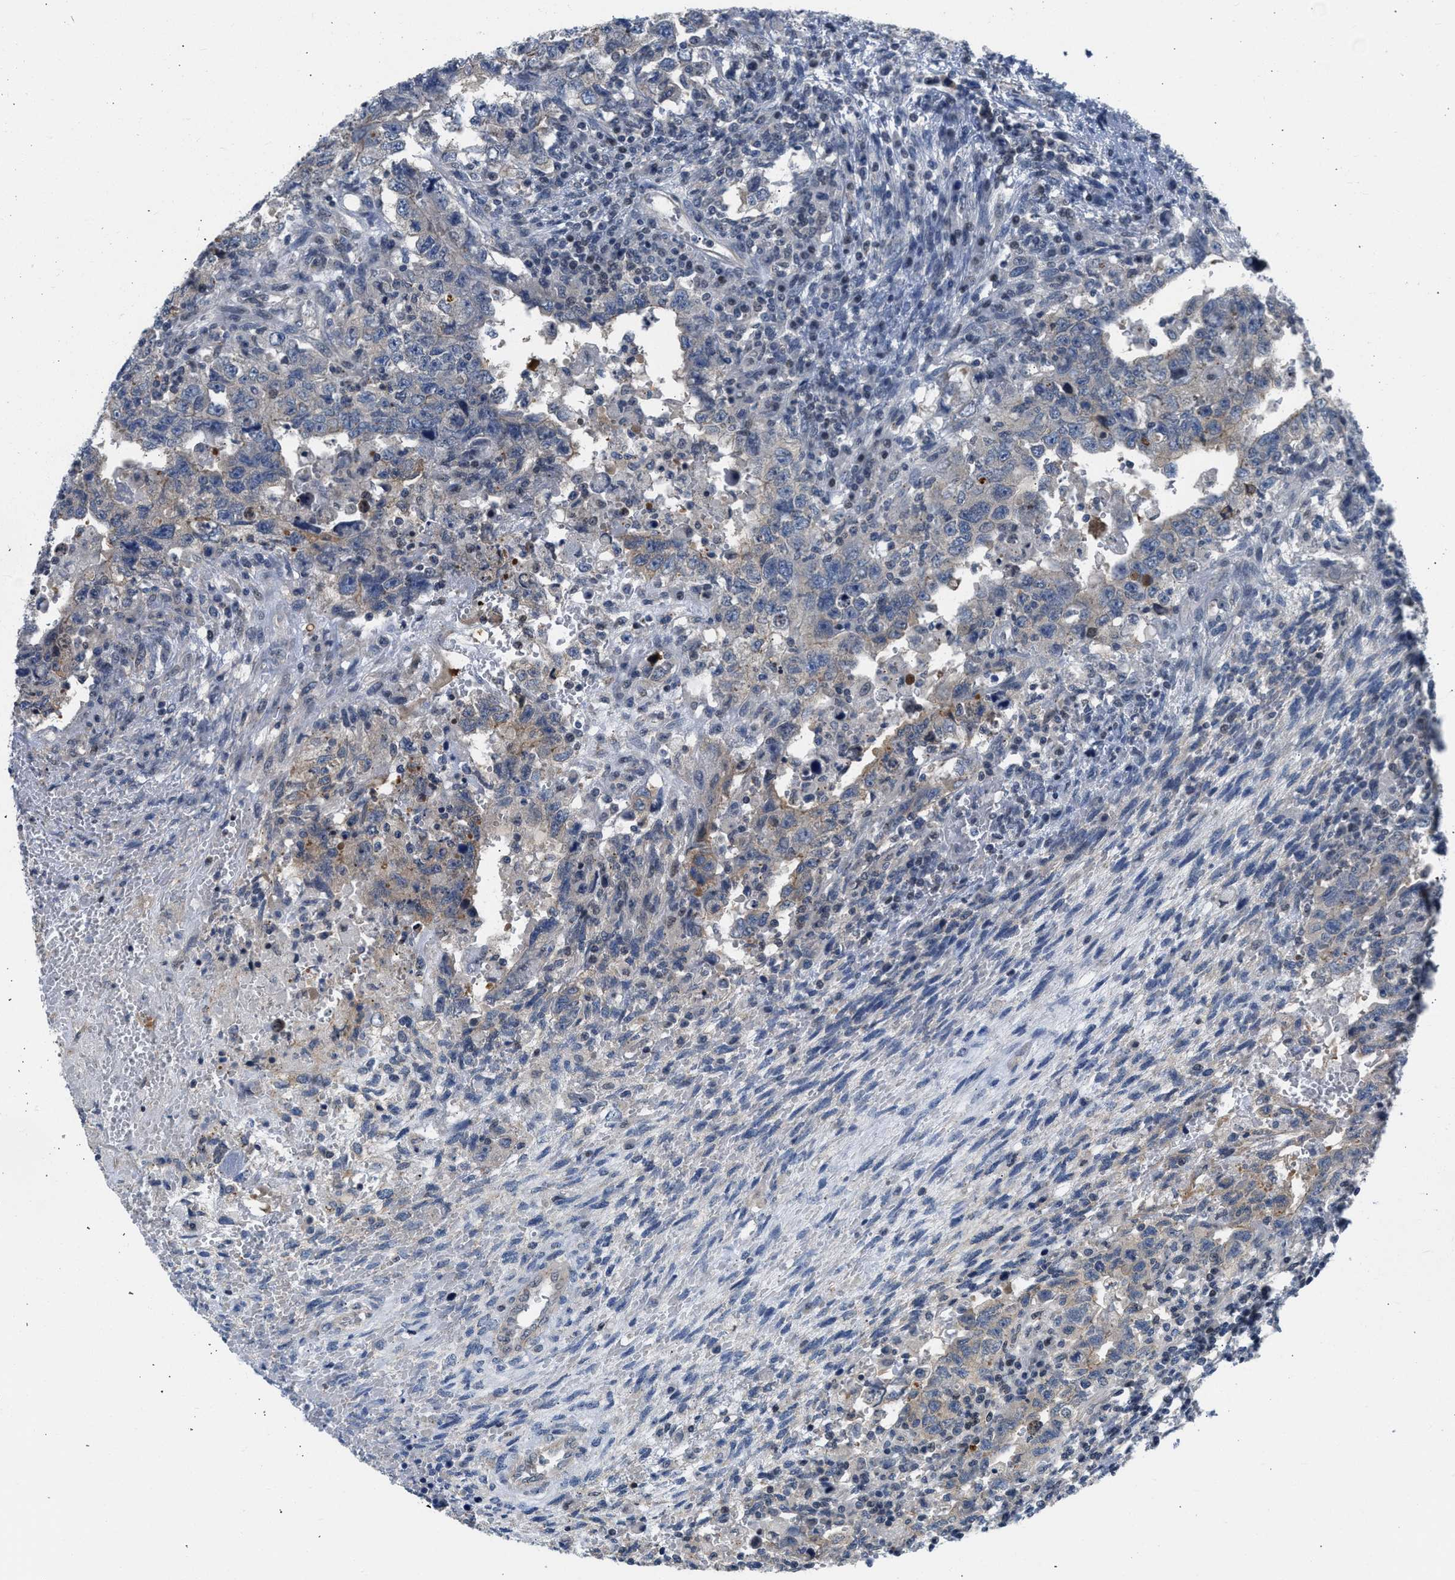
{"staining": {"intensity": "weak", "quantity": "<25%", "location": "cytoplasmic/membranous"}, "tissue": "testis cancer", "cell_type": "Tumor cells", "image_type": "cancer", "snomed": [{"axis": "morphology", "description": "Carcinoma, Embryonal, NOS"}, {"axis": "topography", "description": "Testis"}], "caption": "Testis embryonal carcinoma was stained to show a protein in brown. There is no significant positivity in tumor cells.", "gene": "OLIG3", "patient": {"sex": "male", "age": 26}}